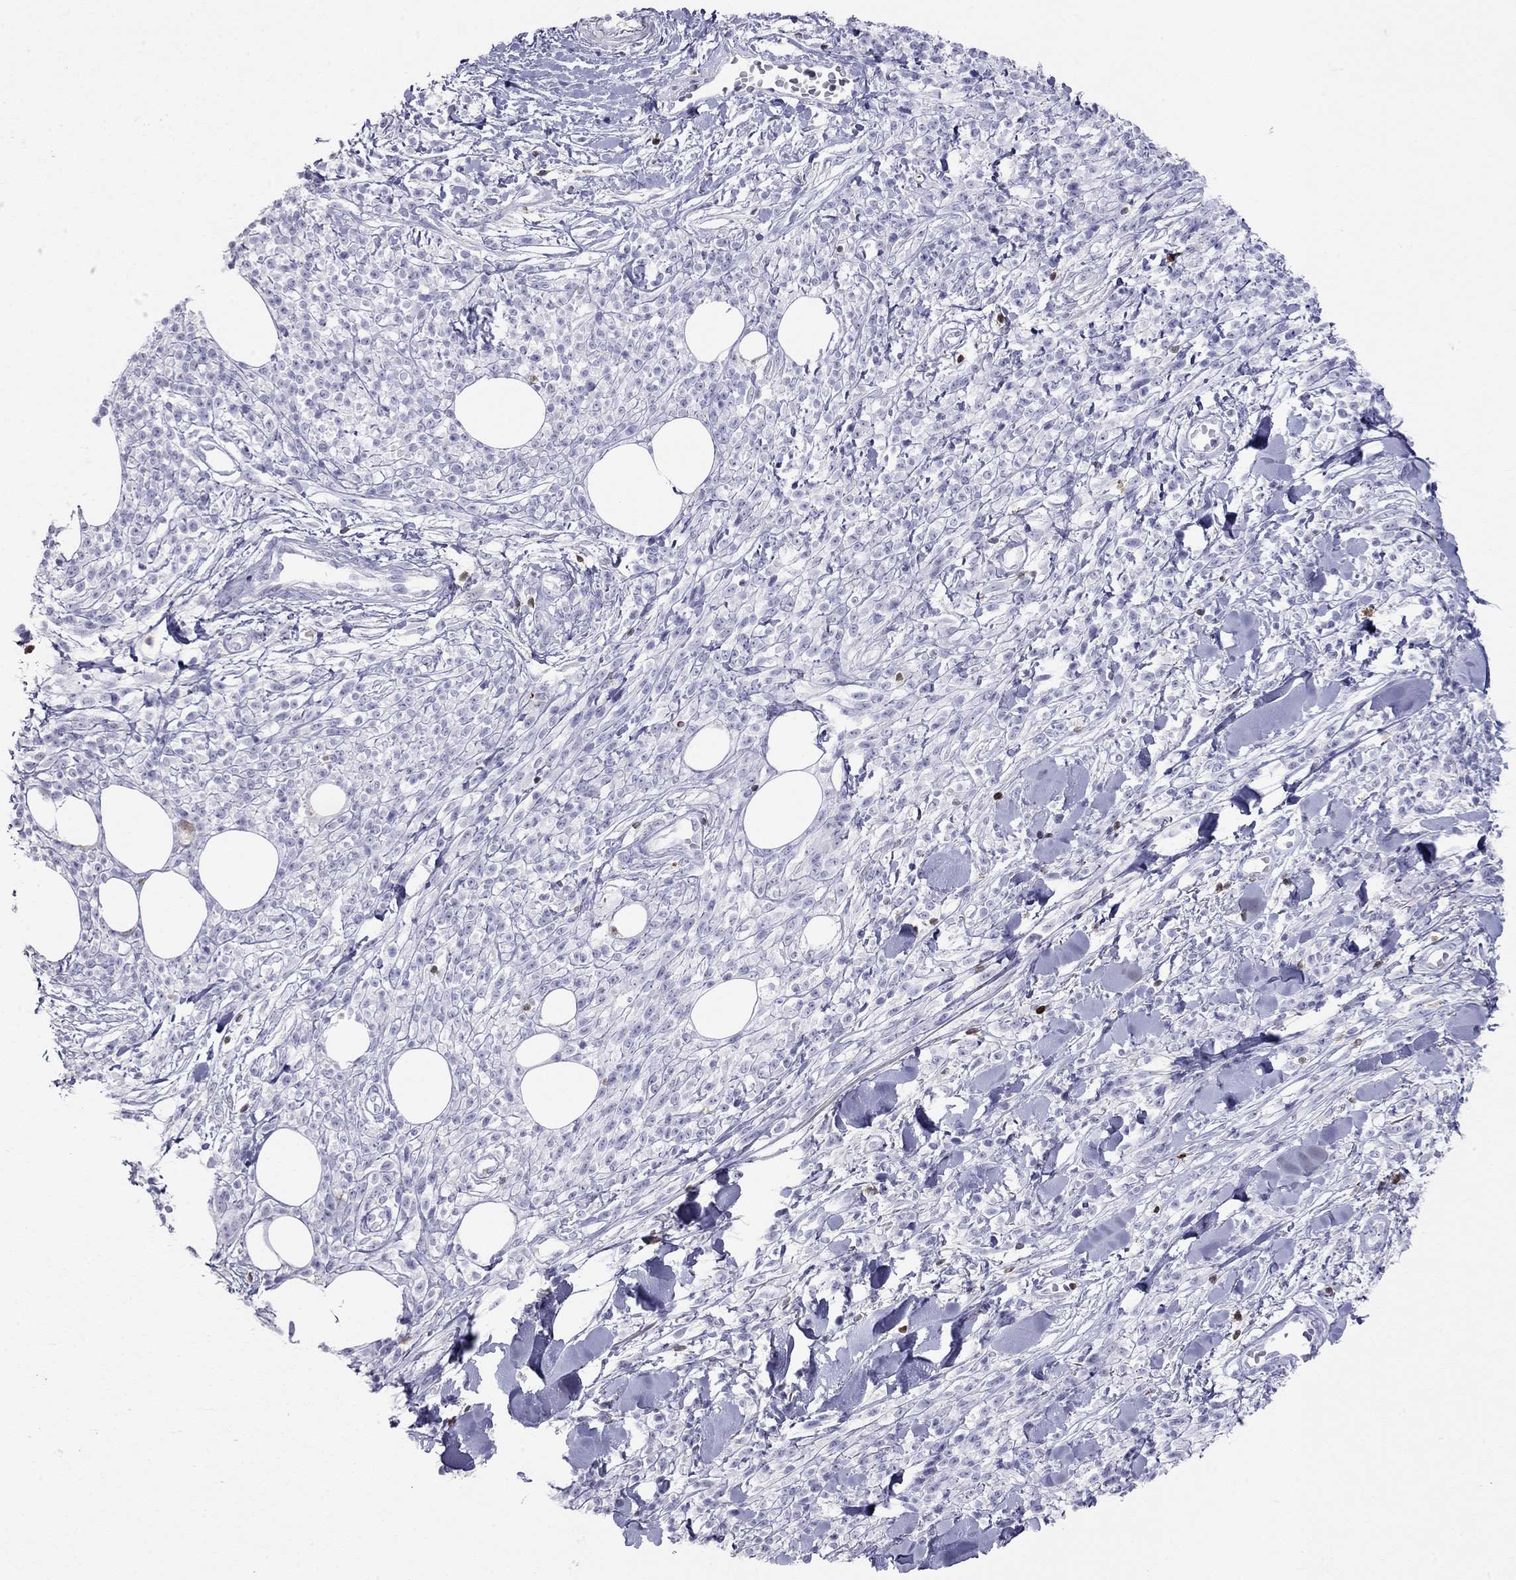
{"staining": {"intensity": "negative", "quantity": "none", "location": "none"}, "tissue": "melanoma", "cell_type": "Tumor cells", "image_type": "cancer", "snomed": [{"axis": "morphology", "description": "Malignant melanoma, NOS"}, {"axis": "topography", "description": "Skin"}, {"axis": "topography", "description": "Skin of trunk"}], "caption": "A high-resolution photomicrograph shows immunohistochemistry staining of malignant melanoma, which shows no significant staining in tumor cells. (DAB (3,3'-diaminobenzidine) immunohistochemistry visualized using brightfield microscopy, high magnification).", "gene": "SH2D2A", "patient": {"sex": "male", "age": 74}}